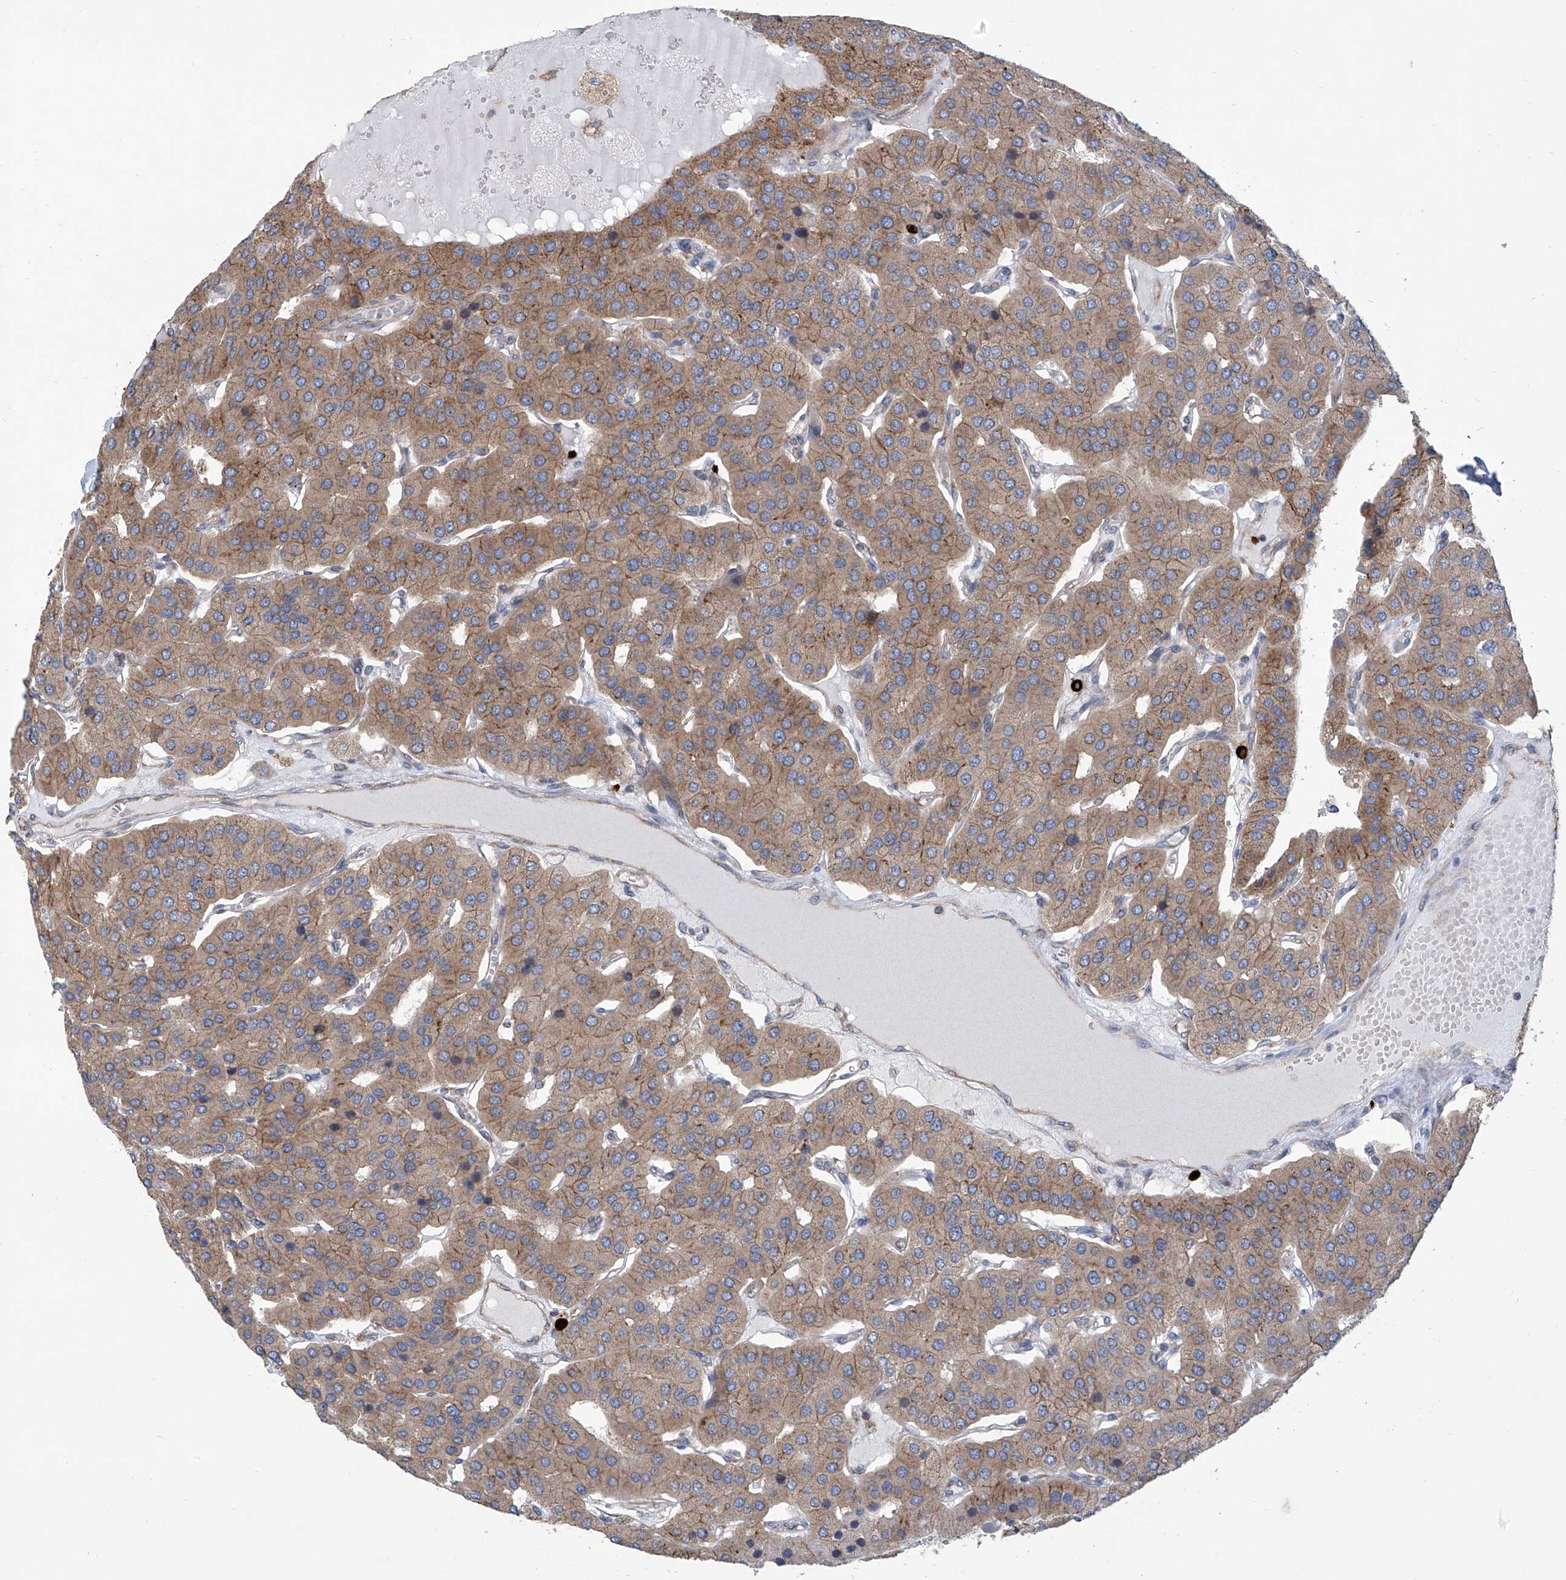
{"staining": {"intensity": "moderate", "quantity": ">75%", "location": "cytoplasmic/membranous"}, "tissue": "parathyroid gland", "cell_type": "Glandular cells", "image_type": "normal", "snomed": [{"axis": "morphology", "description": "Normal tissue, NOS"}, {"axis": "morphology", "description": "Adenoma, NOS"}, {"axis": "topography", "description": "Parathyroid gland"}], "caption": "Immunohistochemistry (IHC) image of normal parathyroid gland: human parathyroid gland stained using immunohistochemistry (IHC) reveals medium levels of moderate protein expression localized specifically in the cytoplasmic/membranous of glandular cells, appearing as a cytoplasmic/membranous brown color.", "gene": "SENP2", "patient": {"sex": "female", "age": 86}}